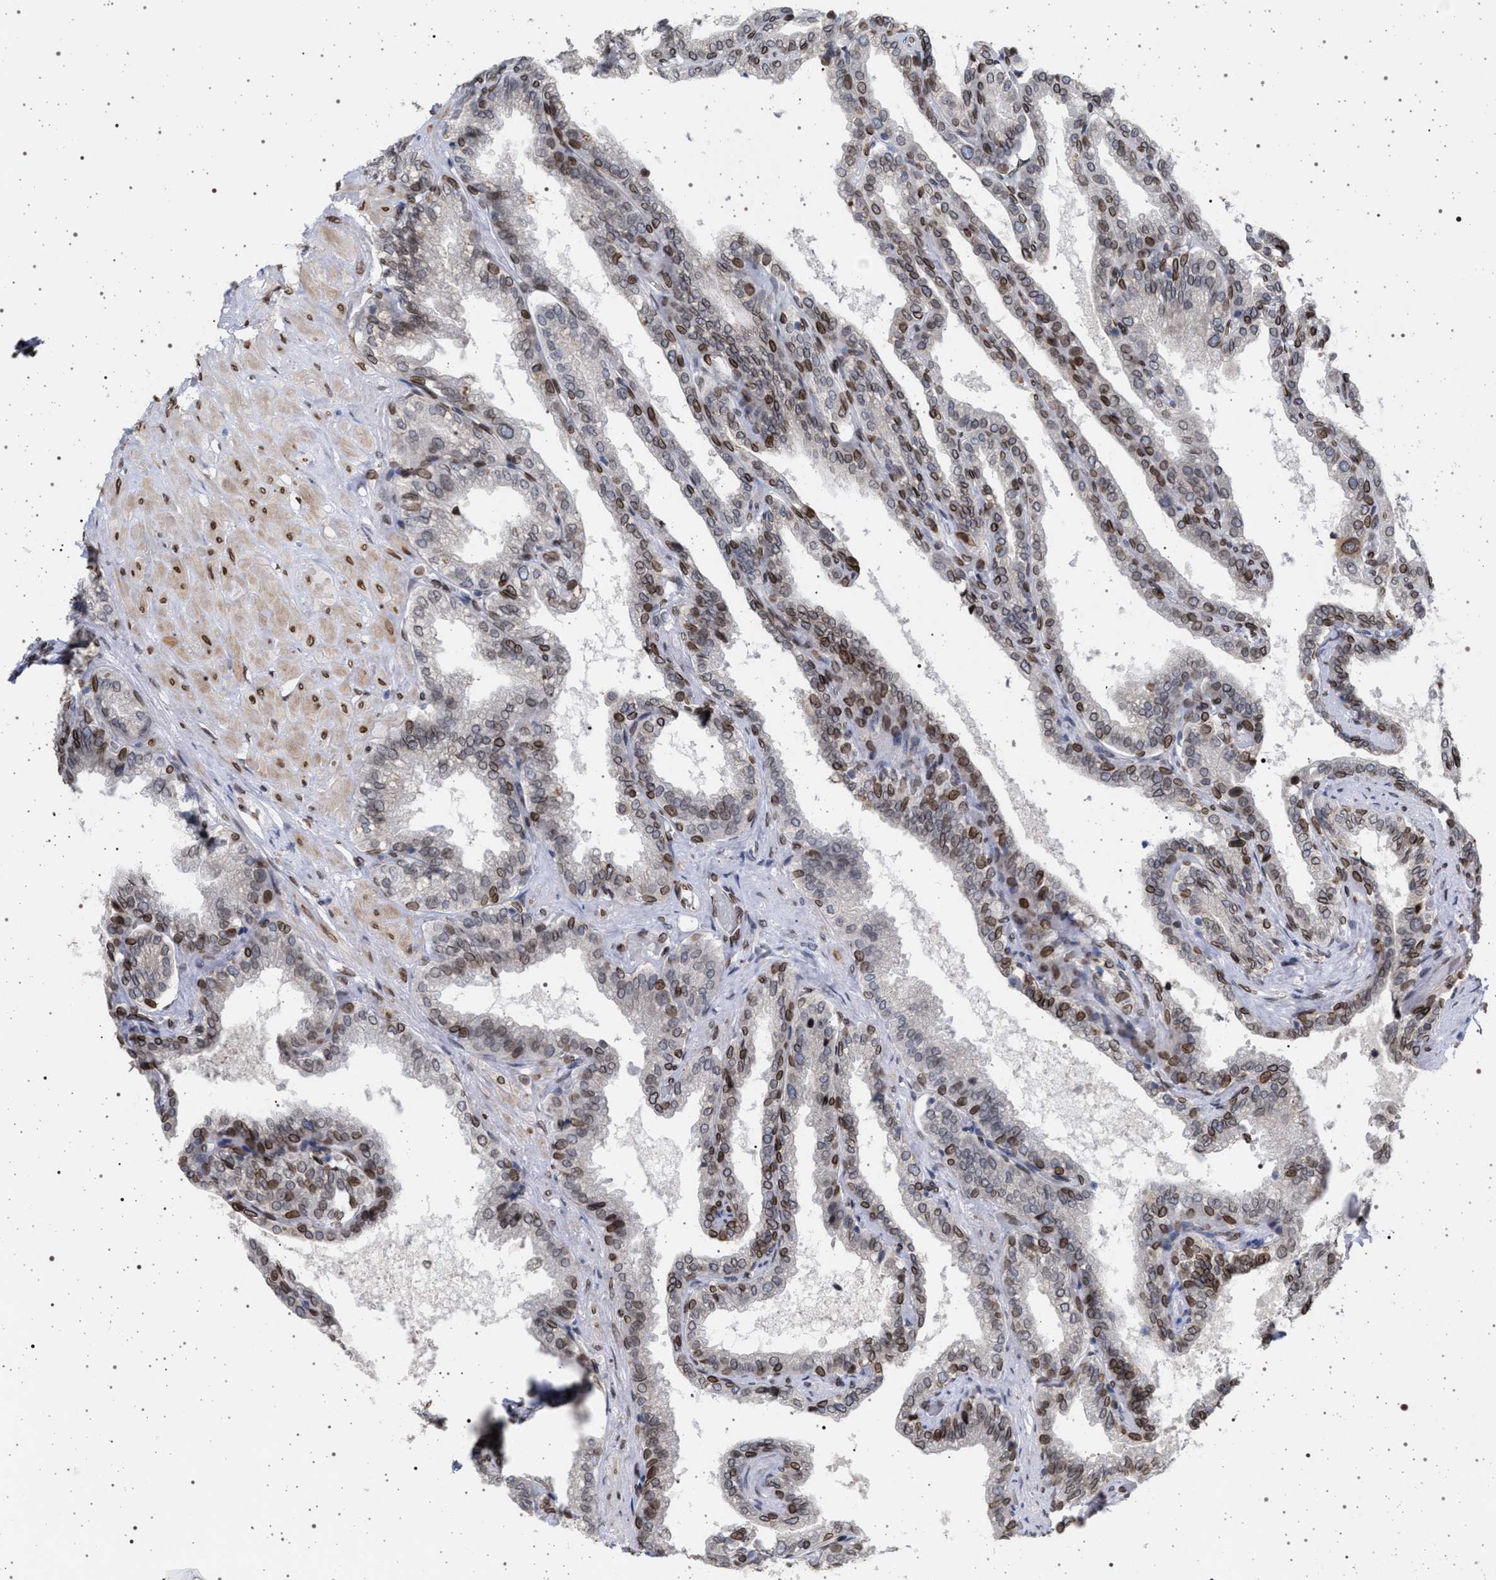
{"staining": {"intensity": "moderate", "quantity": "25%-75%", "location": "nuclear"}, "tissue": "seminal vesicle", "cell_type": "Glandular cells", "image_type": "normal", "snomed": [{"axis": "morphology", "description": "Normal tissue, NOS"}, {"axis": "topography", "description": "Seminal veicle"}], "caption": "A micrograph showing moderate nuclear positivity in about 25%-75% of glandular cells in benign seminal vesicle, as visualized by brown immunohistochemical staining.", "gene": "ING2", "patient": {"sex": "male", "age": 46}}